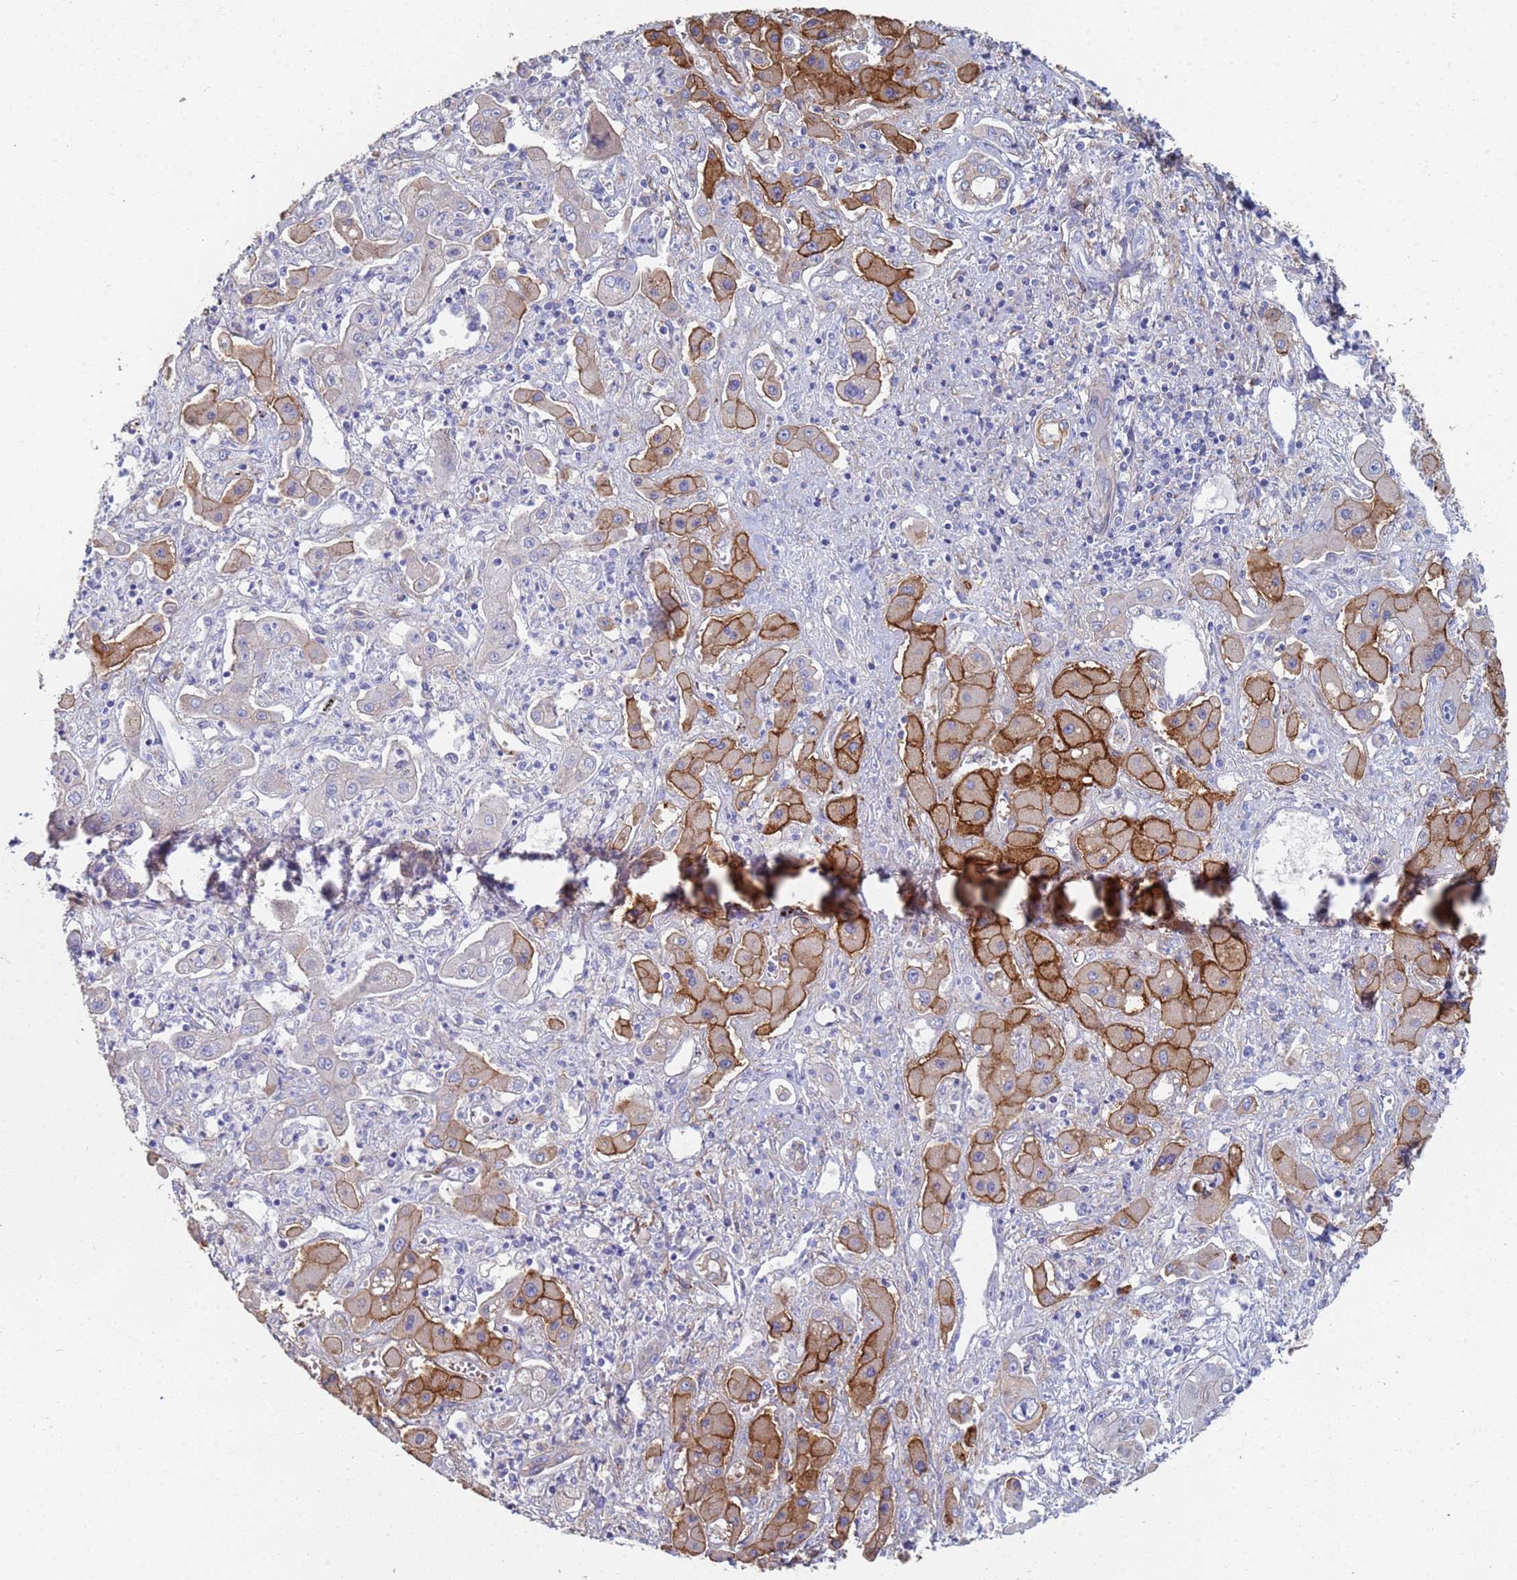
{"staining": {"intensity": "moderate", "quantity": "25%-75%", "location": "cytoplasmic/membranous"}, "tissue": "liver cancer", "cell_type": "Tumor cells", "image_type": "cancer", "snomed": [{"axis": "morphology", "description": "Cholangiocarcinoma"}, {"axis": "topography", "description": "Liver"}], "caption": "Protein staining demonstrates moderate cytoplasmic/membranous positivity in approximately 25%-75% of tumor cells in liver cancer (cholangiocarcinoma).", "gene": "ABCA8", "patient": {"sex": "male", "age": 67}}